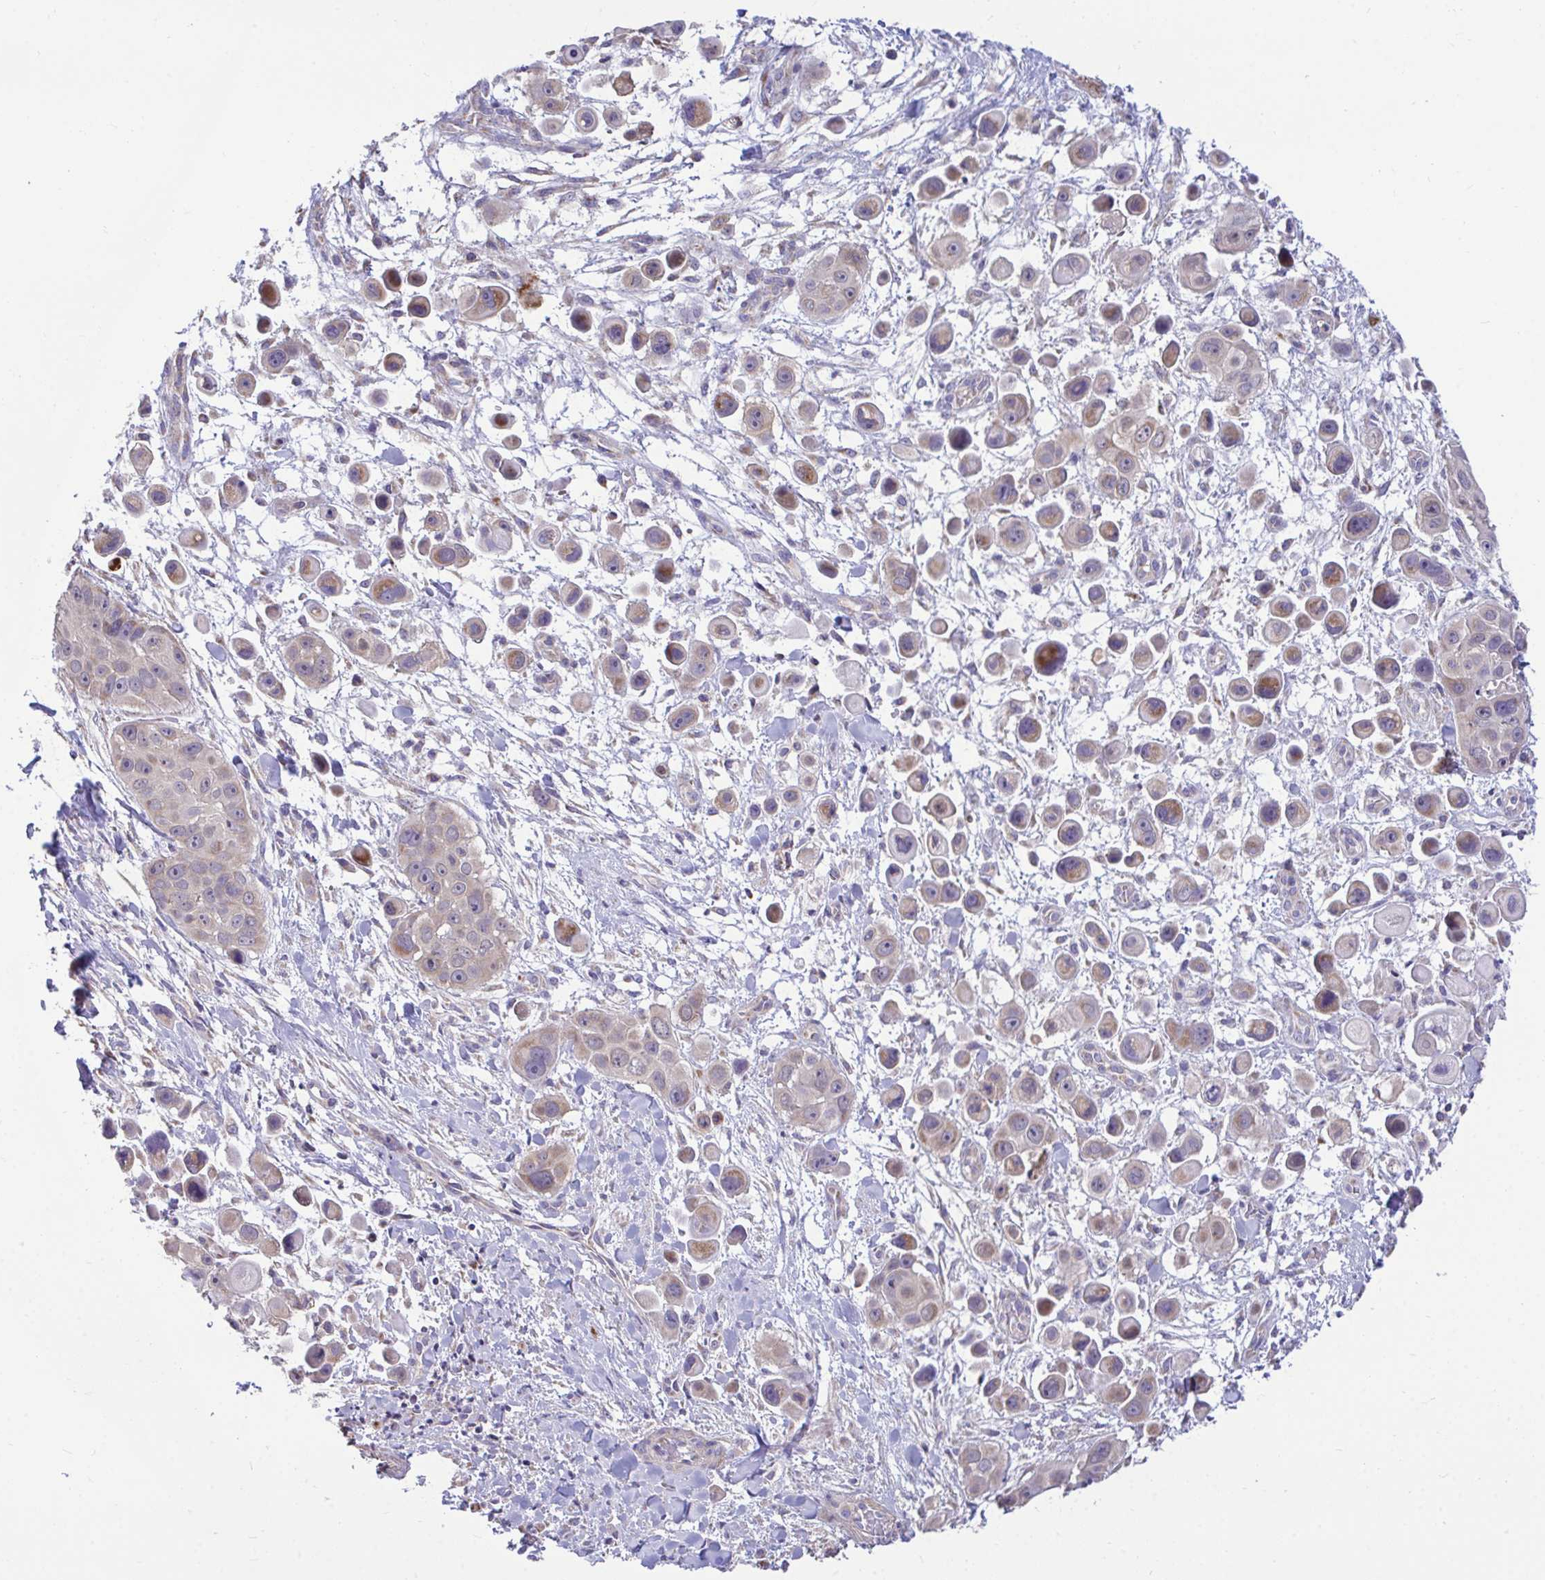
{"staining": {"intensity": "moderate", "quantity": "<25%", "location": "cytoplasmic/membranous"}, "tissue": "skin cancer", "cell_type": "Tumor cells", "image_type": "cancer", "snomed": [{"axis": "morphology", "description": "Squamous cell carcinoma, NOS"}, {"axis": "topography", "description": "Skin"}], "caption": "Approximately <25% of tumor cells in human skin cancer reveal moderate cytoplasmic/membranous protein staining as visualized by brown immunohistochemical staining.", "gene": "SARS2", "patient": {"sex": "male", "age": 67}}